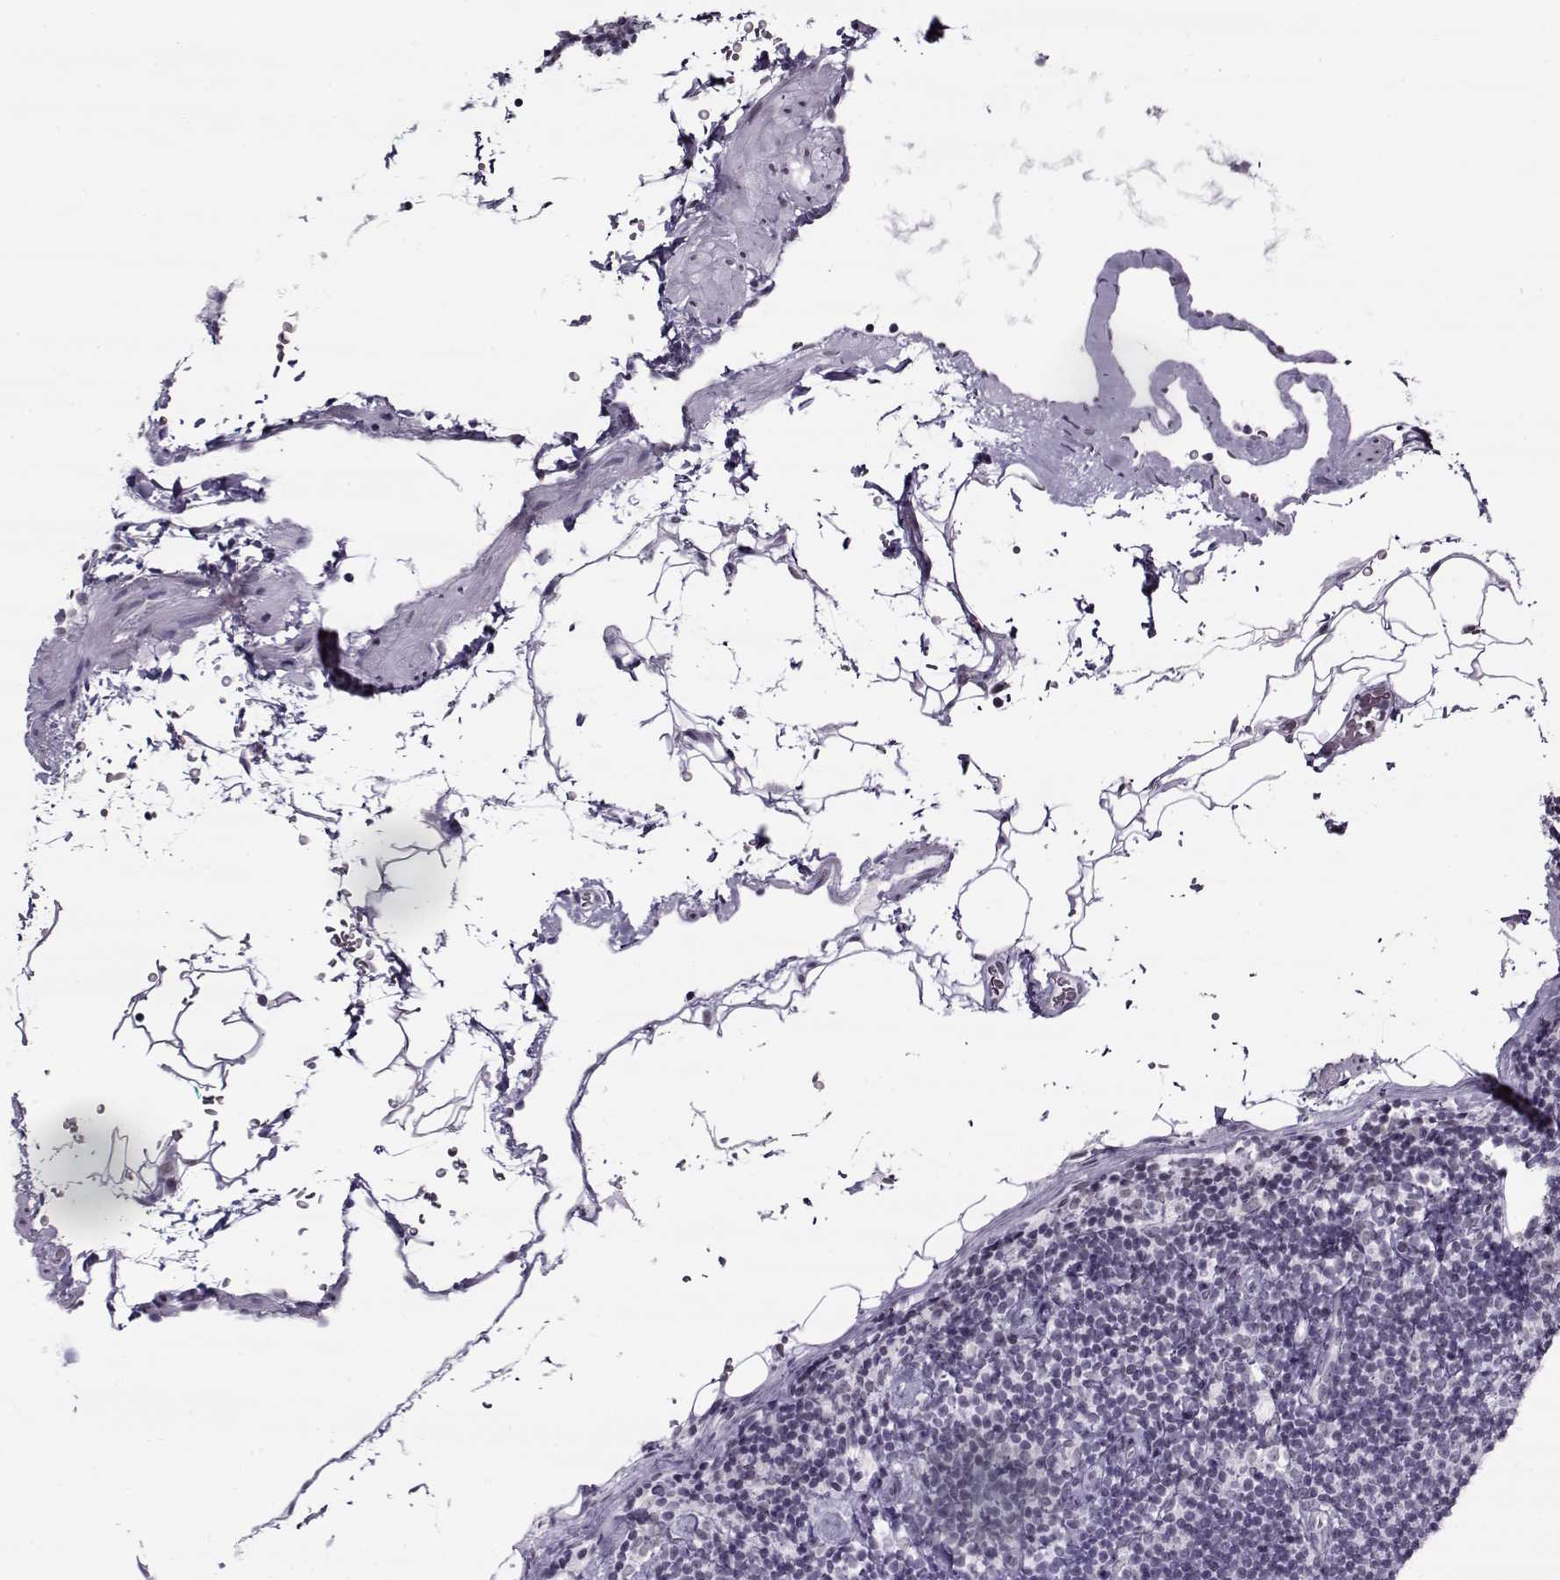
{"staining": {"intensity": "negative", "quantity": "none", "location": "none"}, "tissue": "lymphoma", "cell_type": "Tumor cells", "image_type": "cancer", "snomed": [{"axis": "morphology", "description": "Malignant lymphoma, non-Hodgkin's type, Low grade"}, {"axis": "topography", "description": "Lymph node"}], "caption": "This micrograph is of lymphoma stained with immunohistochemistry (IHC) to label a protein in brown with the nuclei are counter-stained blue. There is no staining in tumor cells. The staining was performed using DAB (3,3'-diaminobenzidine) to visualize the protein expression in brown, while the nuclei were stained in blue with hematoxylin (Magnification: 20x).", "gene": "PRMT8", "patient": {"sex": "male", "age": 81}}